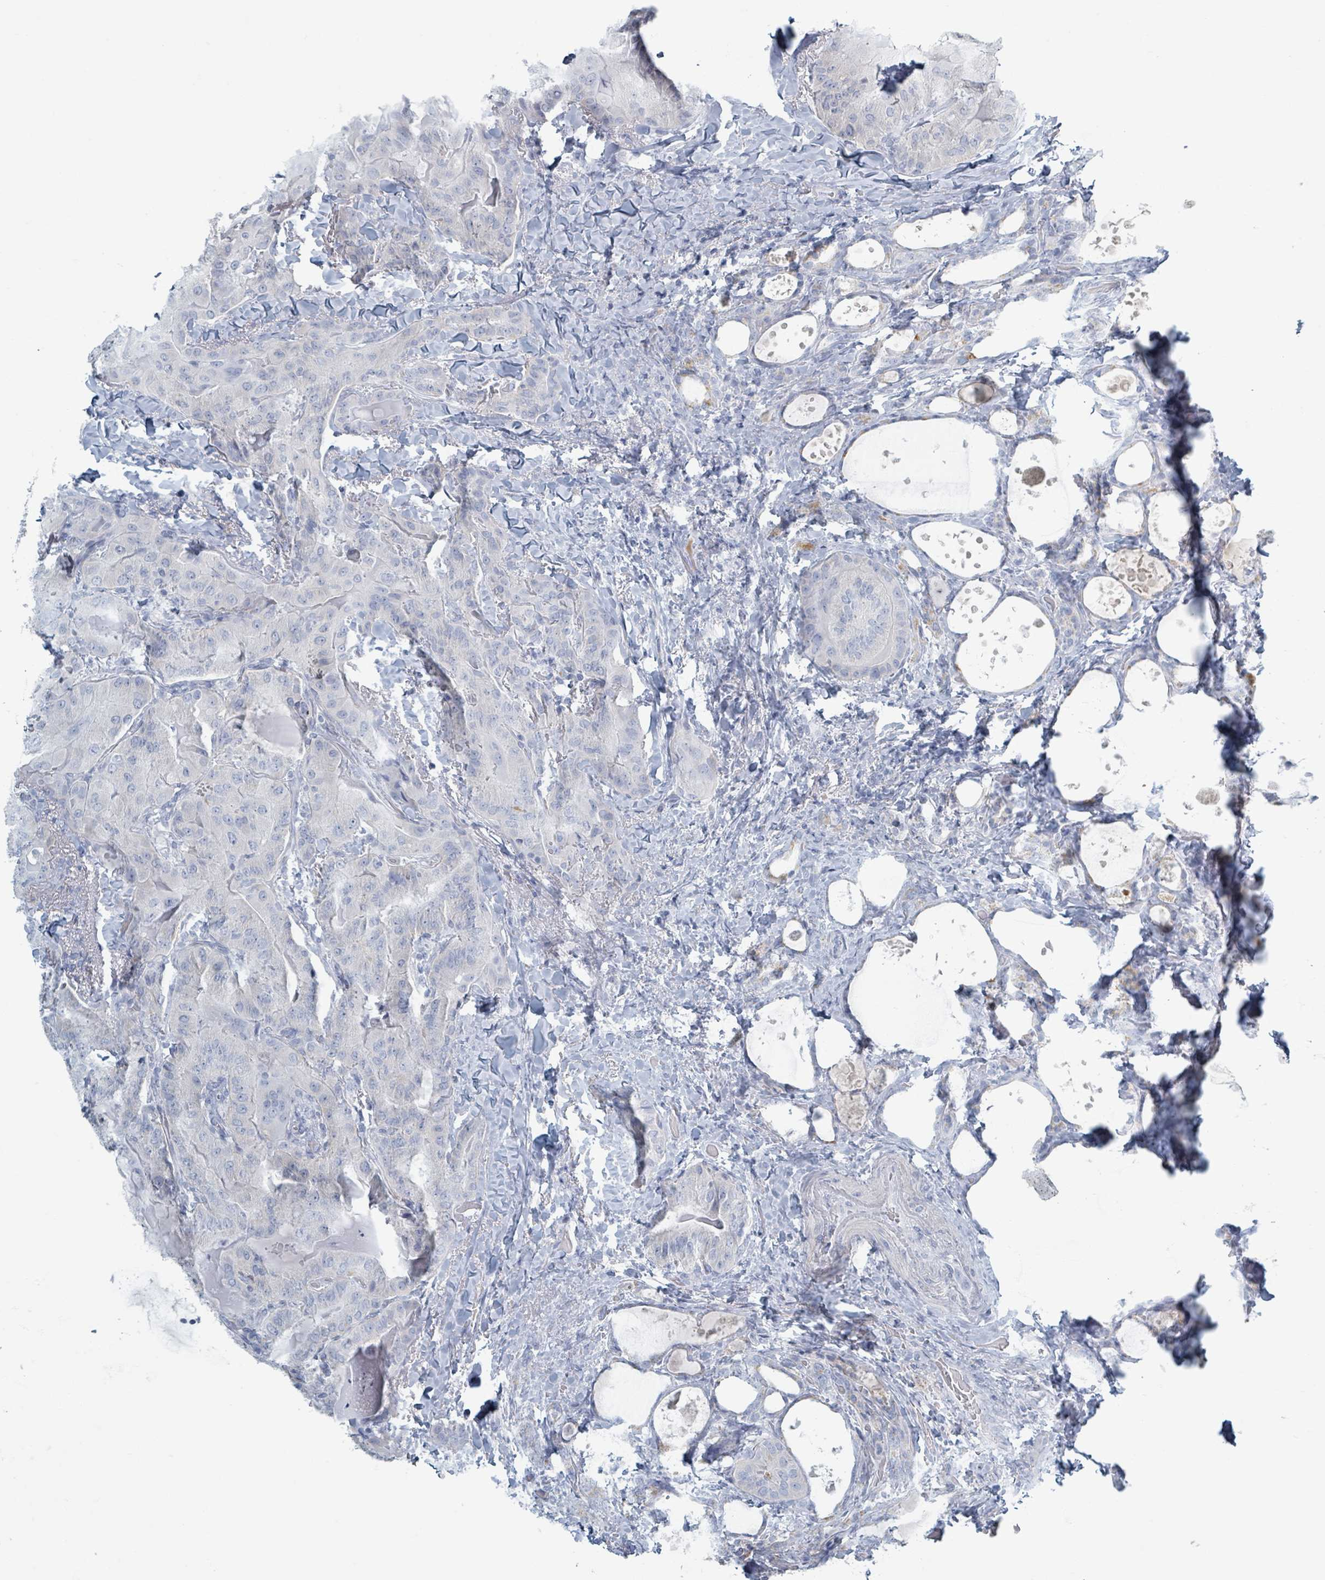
{"staining": {"intensity": "negative", "quantity": "none", "location": "none"}, "tissue": "thyroid cancer", "cell_type": "Tumor cells", "image_type": "cancer", "snomed": [{"axis": "morphology", "description": "Papillary adenocarcinoma, NOS"}, {"axis": "topography", "description": "Thyroid gland"}], "caption": "Immunohistochemistry photomicrograph of neoplastic tissue: thyroid cancer stained with DAB (3,3'-diaminobenzidine) displays no significant protein staining in tumor cells.", "gene": "HEATR5A", "patient": {"sex": "female", "age": 68}}